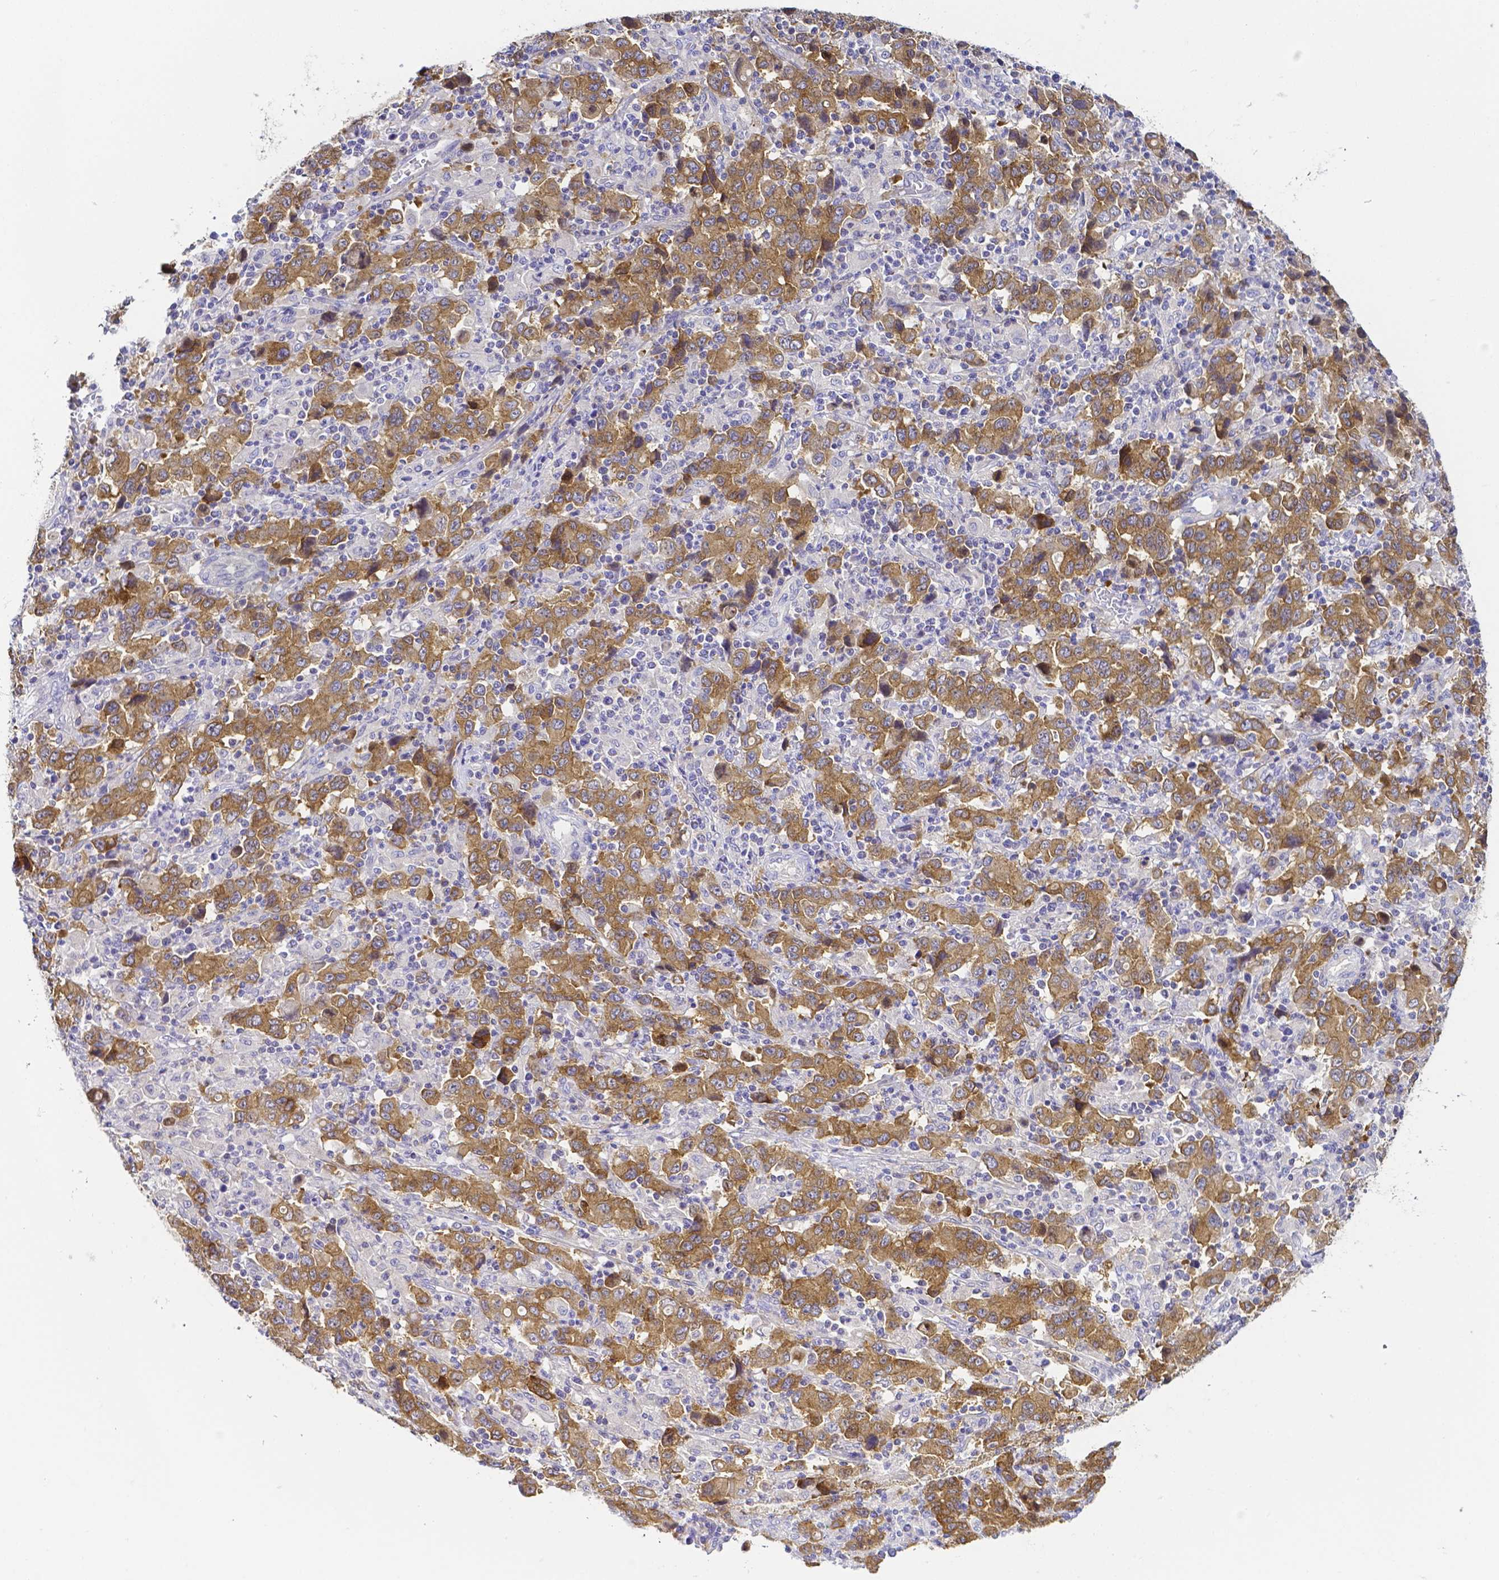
{"staining": {"intensity": "moderate", "quantity": ">75%", "location": "cytoplasmic/membranous"}, "tissue": "stomach cancer", "cell_type": "Tumor cells", "image_type": "cancer", "snomed": [{"axis": "morphology", "description": "Adenocarcinoma, NOS"}, {"axis": "topography", "description": "Stomach, upper"}], "caption": "Approximately >75% of tumor cells in adenocarcinoma (stomach) display moderate cytoplasmic/membranous protein expression as visualized by brown immunohistochemical staining.", "gene": "PKP3", "patient": {"sex": "male", "age": 69}}